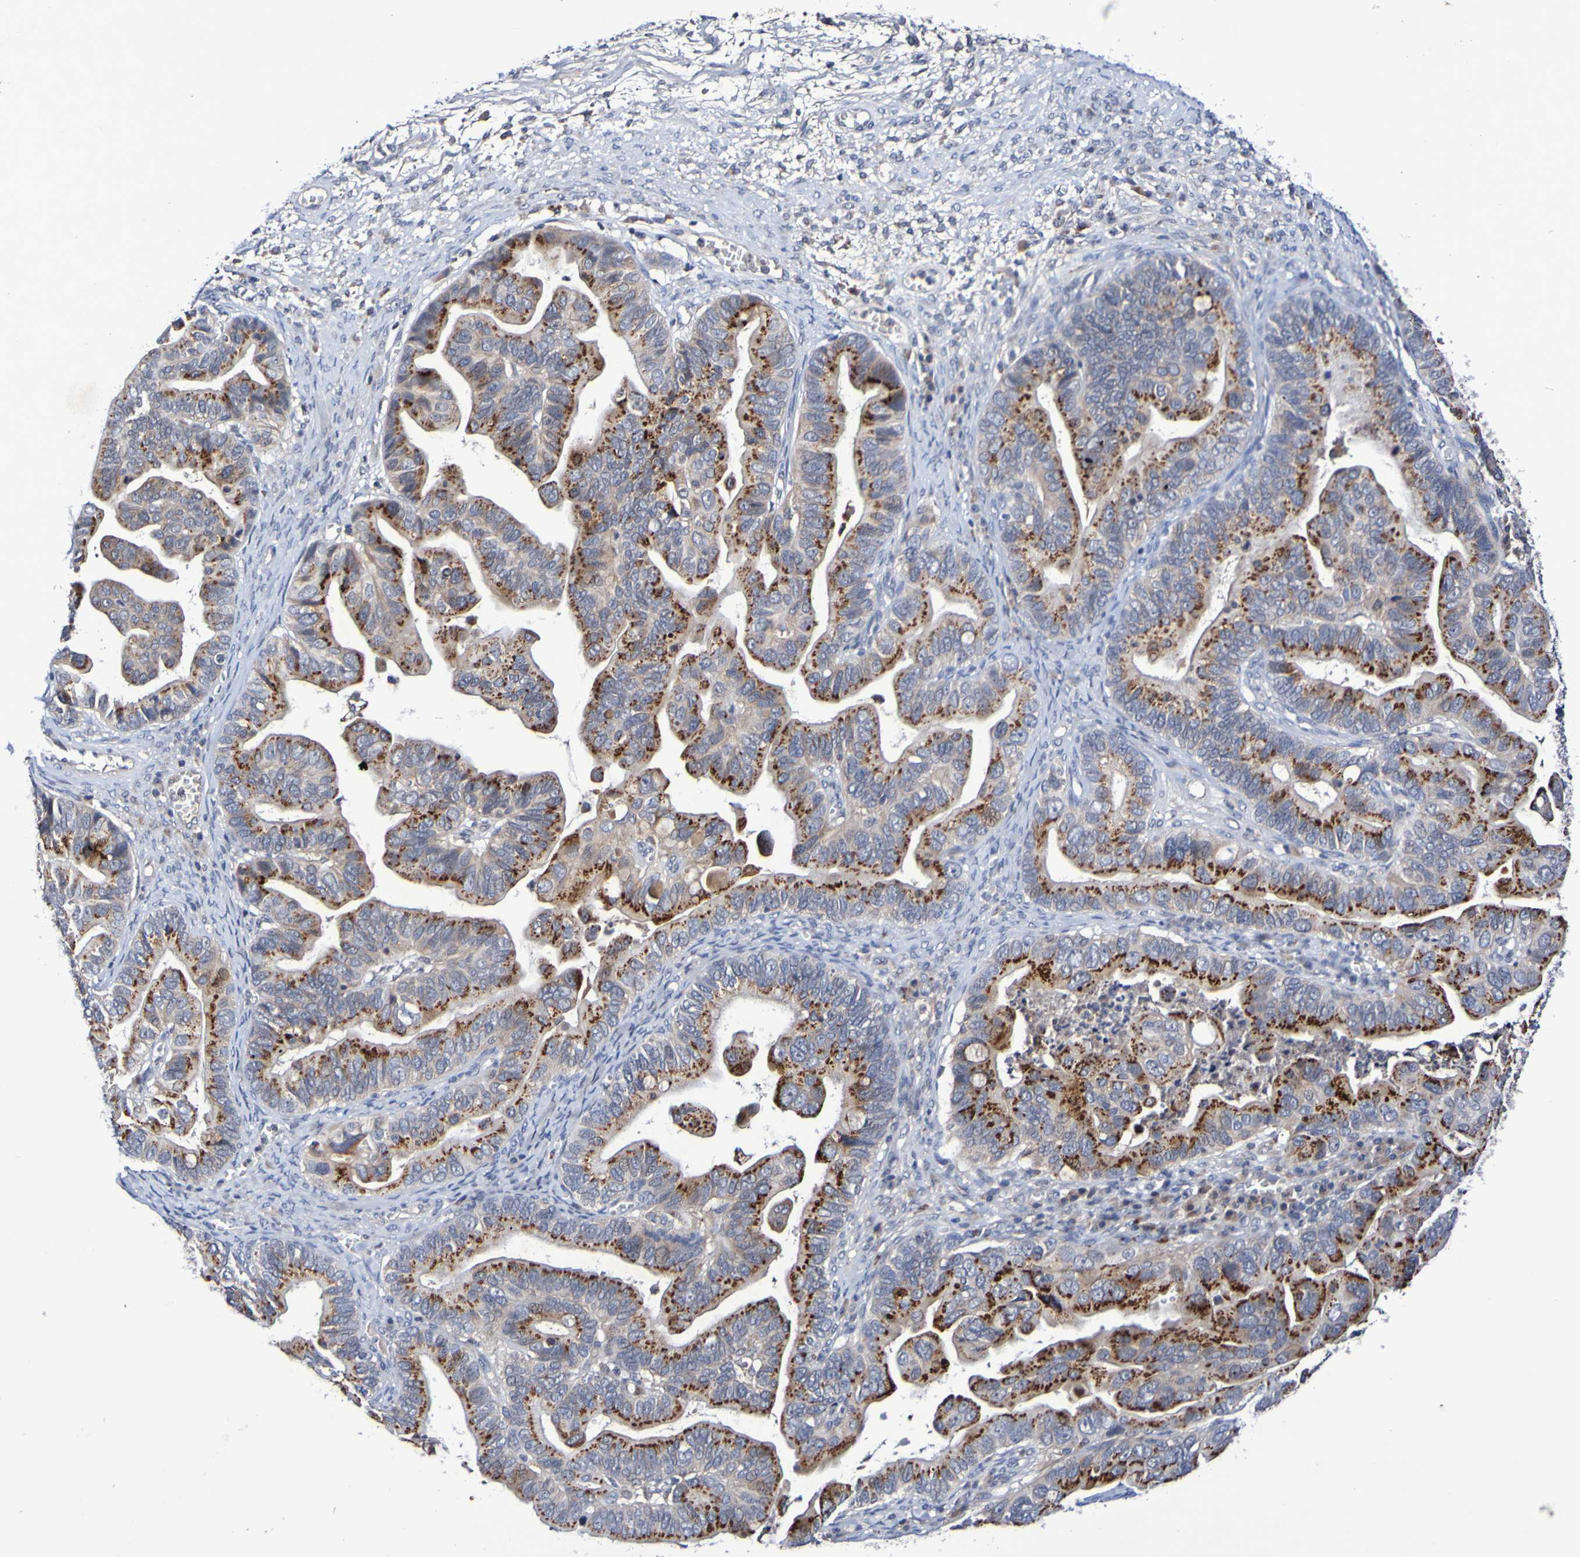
{"staining": {"intensity": "strong", "quantity": ">75%", "location": "cytoplasmic/membranous"}, "tissue": "ovarian cancer", "cell_type": "Tumor cells", "image_type": "cancer", "snomed": [{"axis": "morphology", "description": "Cystadenocarcinoma, serous, NOS"}, {"axis": "topography", "description": "Ovary"}], "caption": "Protein analysis of ovarian serous cystadenocarcinoma tissue demonstrates strong cytoplasmic/membranous expression in approximately >75% of tumor cells.", "gene": "PTP4A2", "patient": {"sex": "female", "age": 56}}